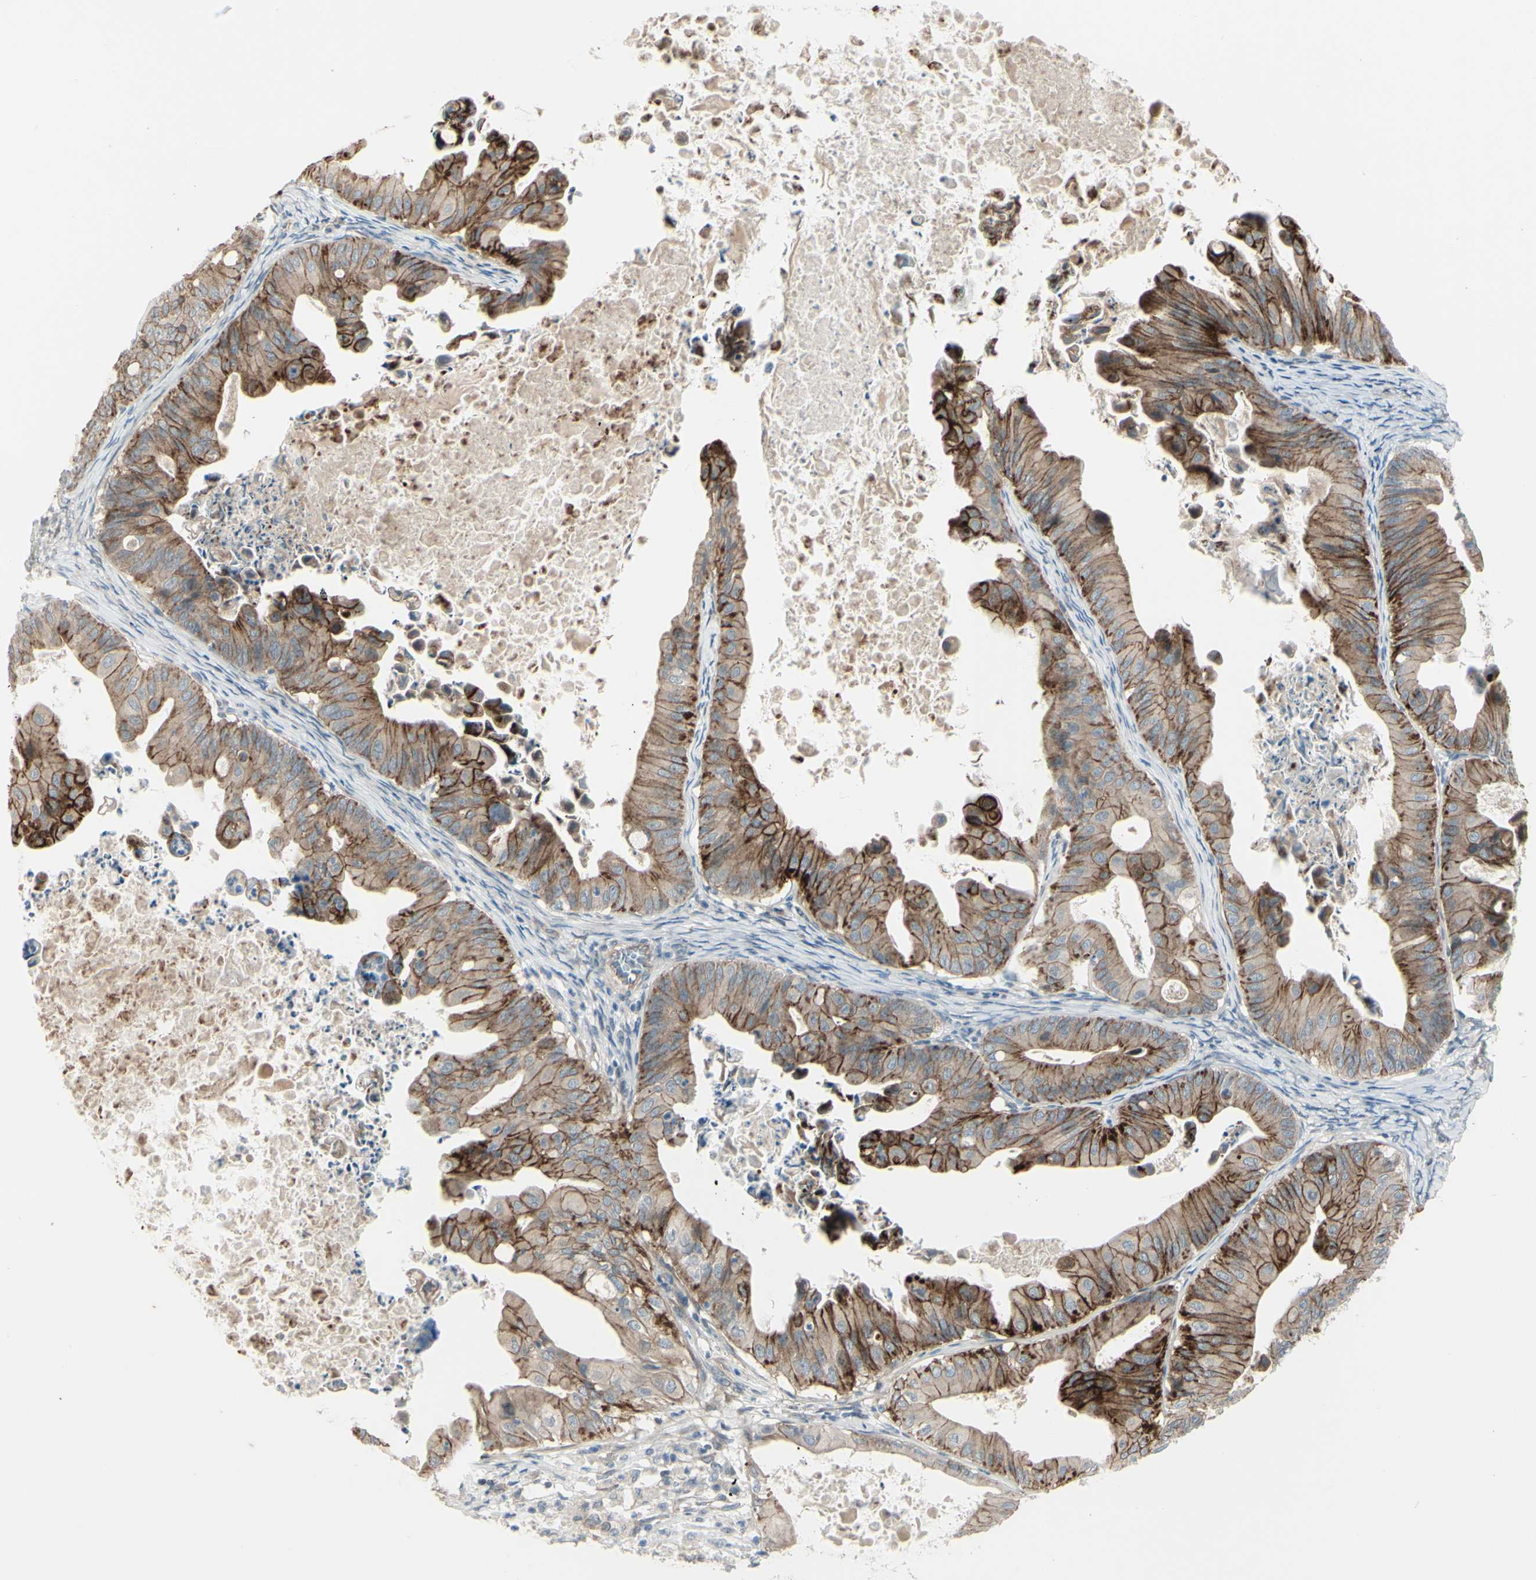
{"staining": {"intensity": "strong", "quantity": ">75%", "location": "cytoplasmic/membranous"}, "tissue": "ovarian cancer", "cell_type": "Tumor cells", "image_type": "cancer", "snomed": [{"axis": "morphology", "description": "Cystadenocarcinoma, mucinous, NOS"}, {"axis": "topography", "description": "Ovary"}], "caption": "Tumor cells display high levels of strong cytoplasmic/membranous expression in approximately >75% of cells in human ovarian mucinous cystadenocarcinoma. The staining was performed using DAB, with brown indicating positive protein expression. Nuclei are stained blue with hematoxylin.", "gene": "LRRK1", "patient": {"sex": "female", "age": 37}}